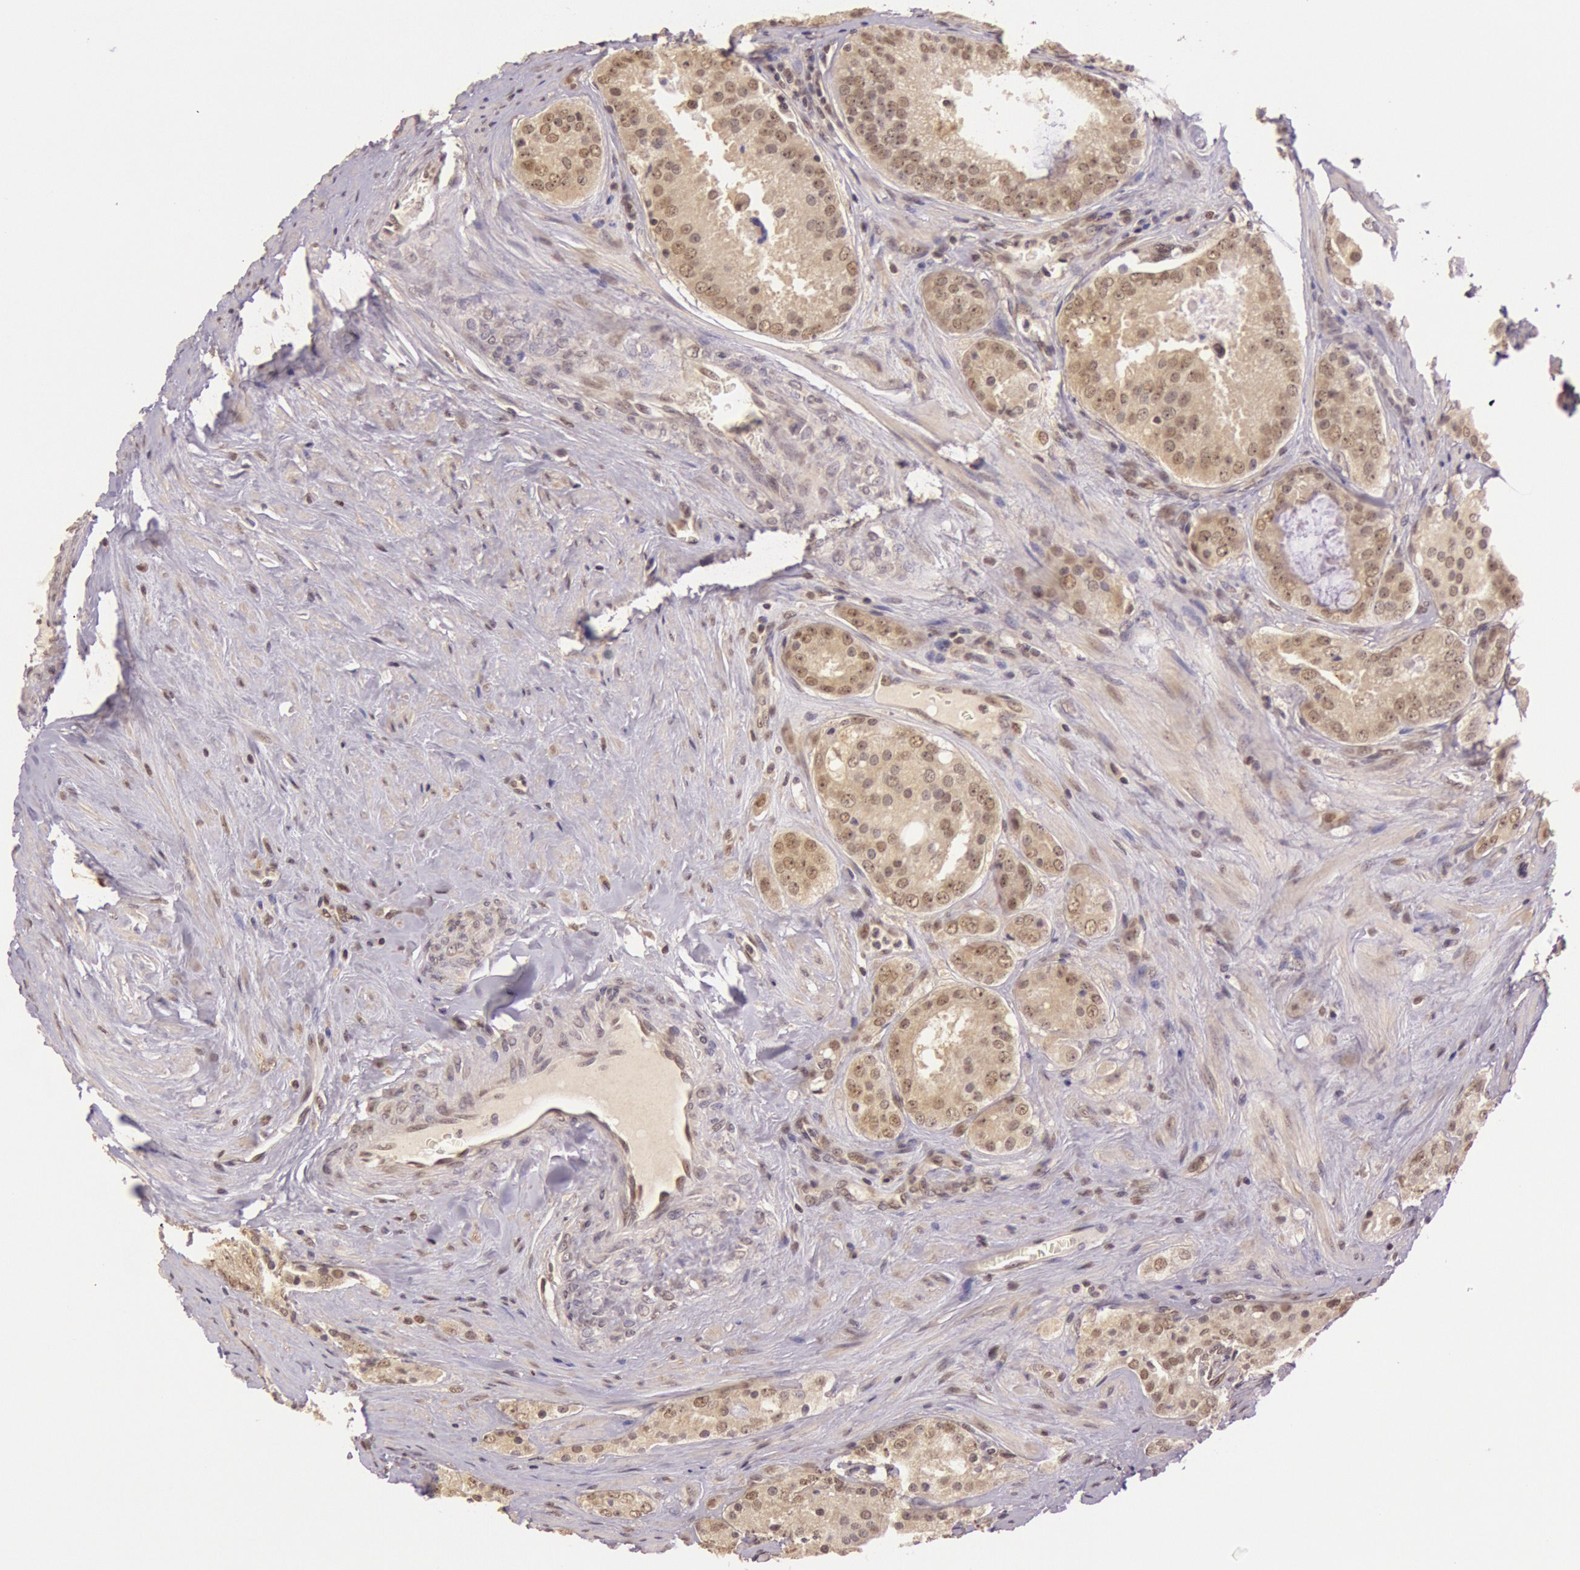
{"staining": {"intensity": "moderate", "quantity": "25%-75%", "location": "cytoplasmic/membranous"}, "tissue": "prostate cancer", "cell_type": "Tumor cells", "image_type": "cancer", "snomed": [{"axis": "morphology", "description": "Adenocarcinoma, Medium grade"}, {"axis": "topography", "description": "Prostate"}], "caption": "Moderate cytoplasmic/membranous expression for a protein is present in approximately 25%-75% of tumor cells of prostate medium-grade adenocarcinoma using IHC.", "gene": "RTL10", "patient": {"sex": "male", "age": 60}}